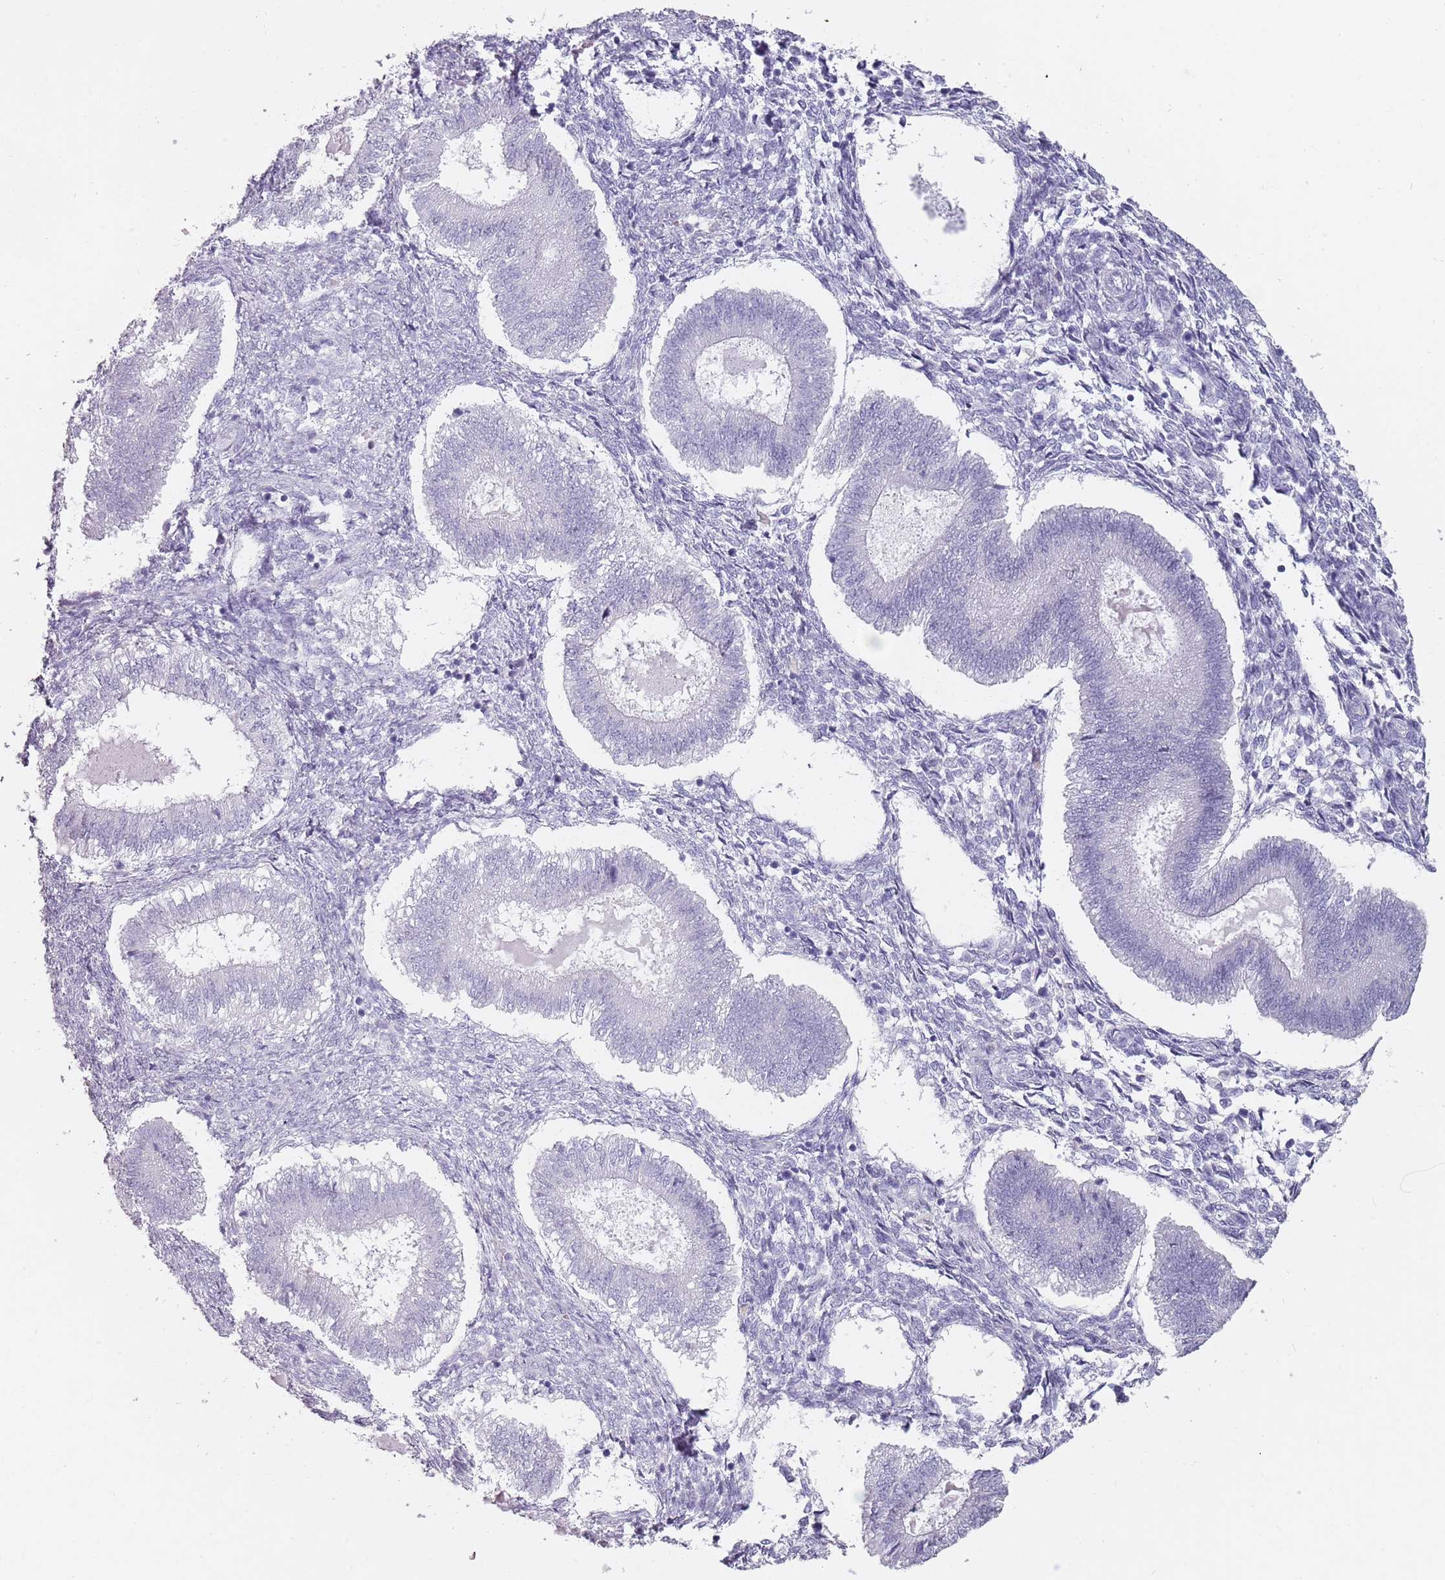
{"staining": {"intensity": "negative", "quantity": "none", "location": "none"}, "tissue": "endometrium", "cell_type": "Cells in endometrial stroma", "image_type": "normal", "snomed": [{"axis": "morphology", "description": "Normal tissue, NOS"}, {"axis": "topography", "description": "Endometrium"}], "caption": "An image of human endometrium is negative for staining in cells in endometrial stroma. (DAB immunohistochemistry (IHC) with hematoxylin counter stain).", "gene": "DDX4", "patient": {"sex": "female", "age": 25}}